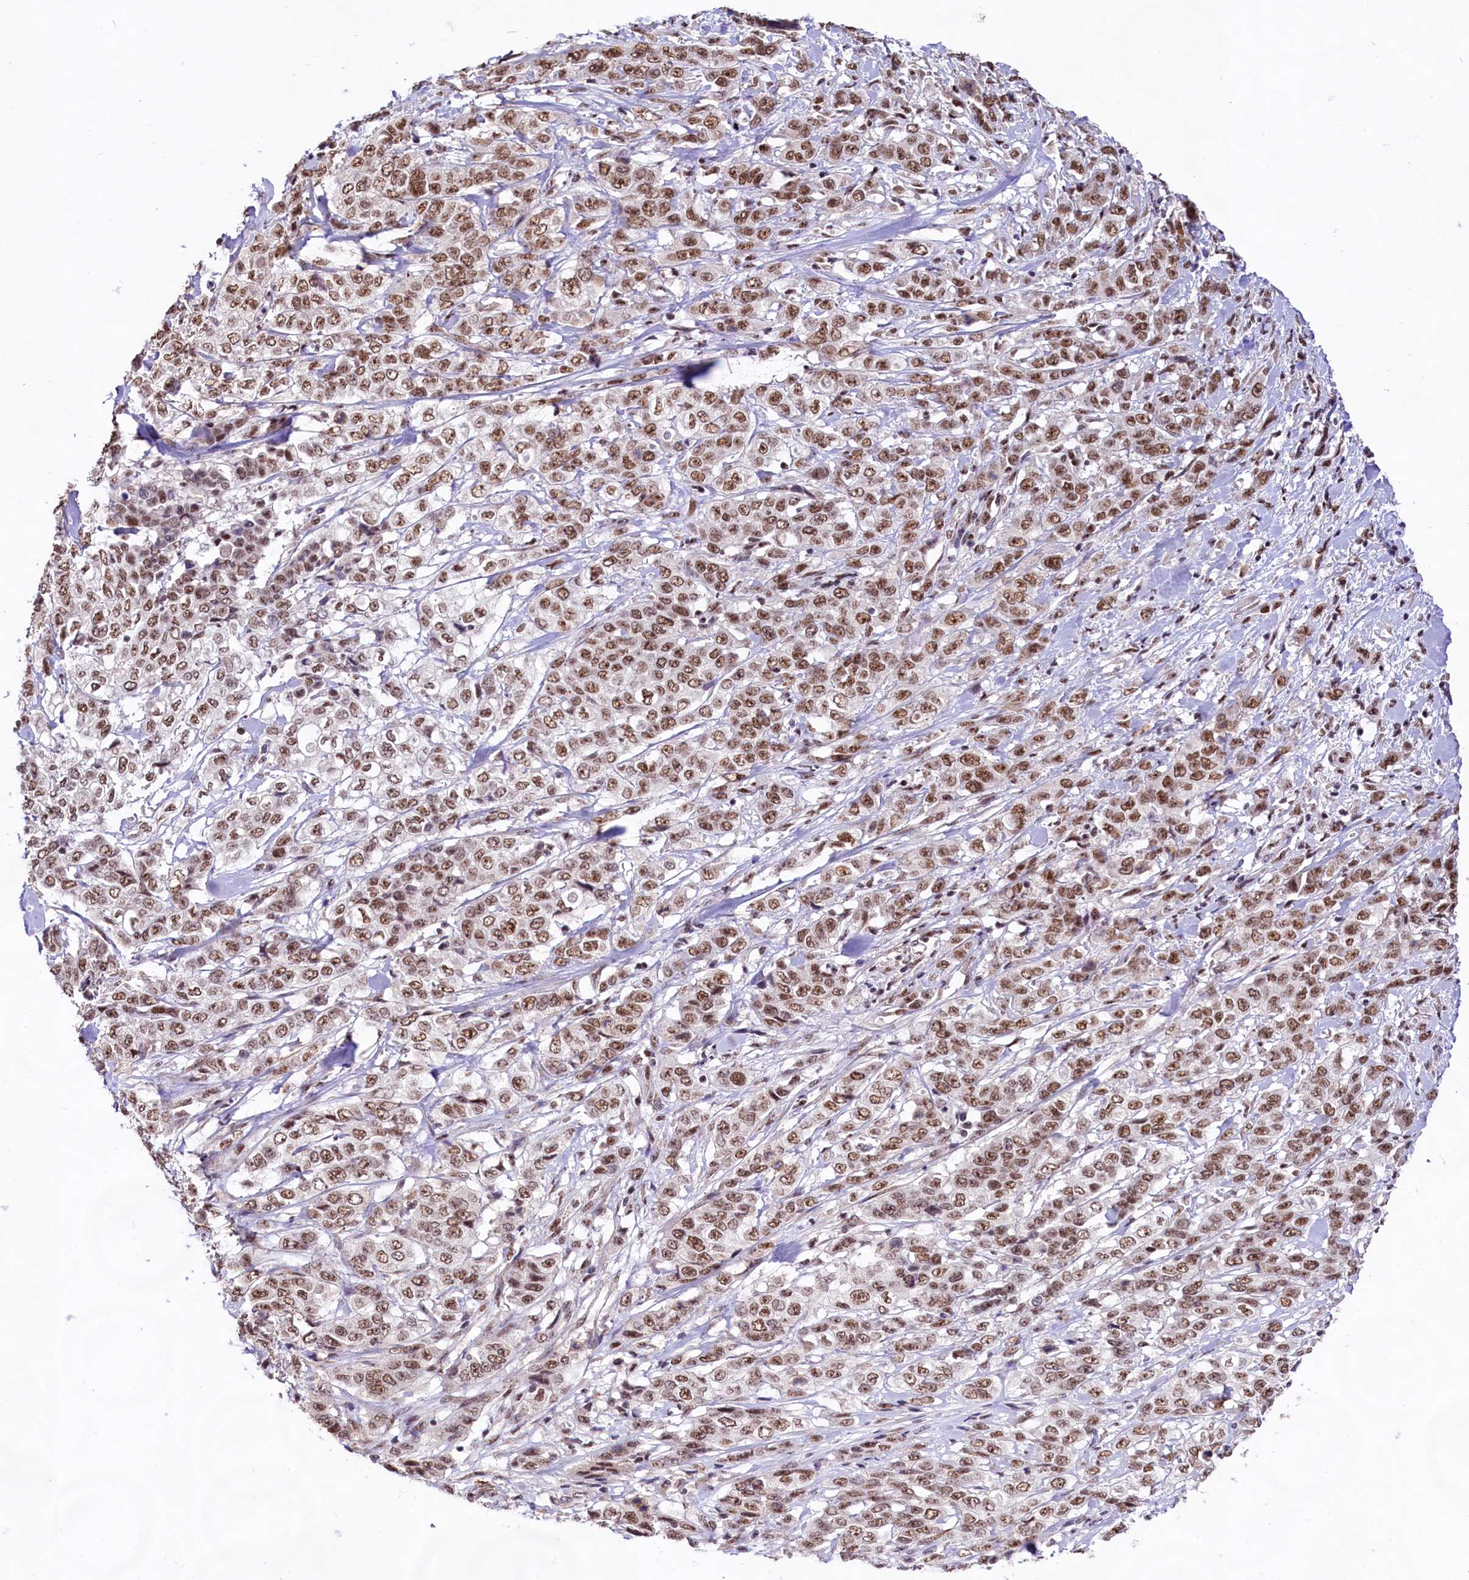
{"staining": {"intensity": "moderate", "quantity": ">75%", "location": "nuclear"}, "tissue": "stomach cancer", "cell_type": "Tumor cells", "image_type": "cancer", "snomed": [{"axis": "morphology", "description": "Adenocarcinoma, NOS"}, {"axis": "topography", "description": "Stomach, upper"}], "caption": "Tumor cells reveal medium levels of moderate nuclear expression in about >75% of cells in stomach cancer (adenocarcinoma).", "gene": "HIRA", "patient": {"sex": "male", "age": 62}}